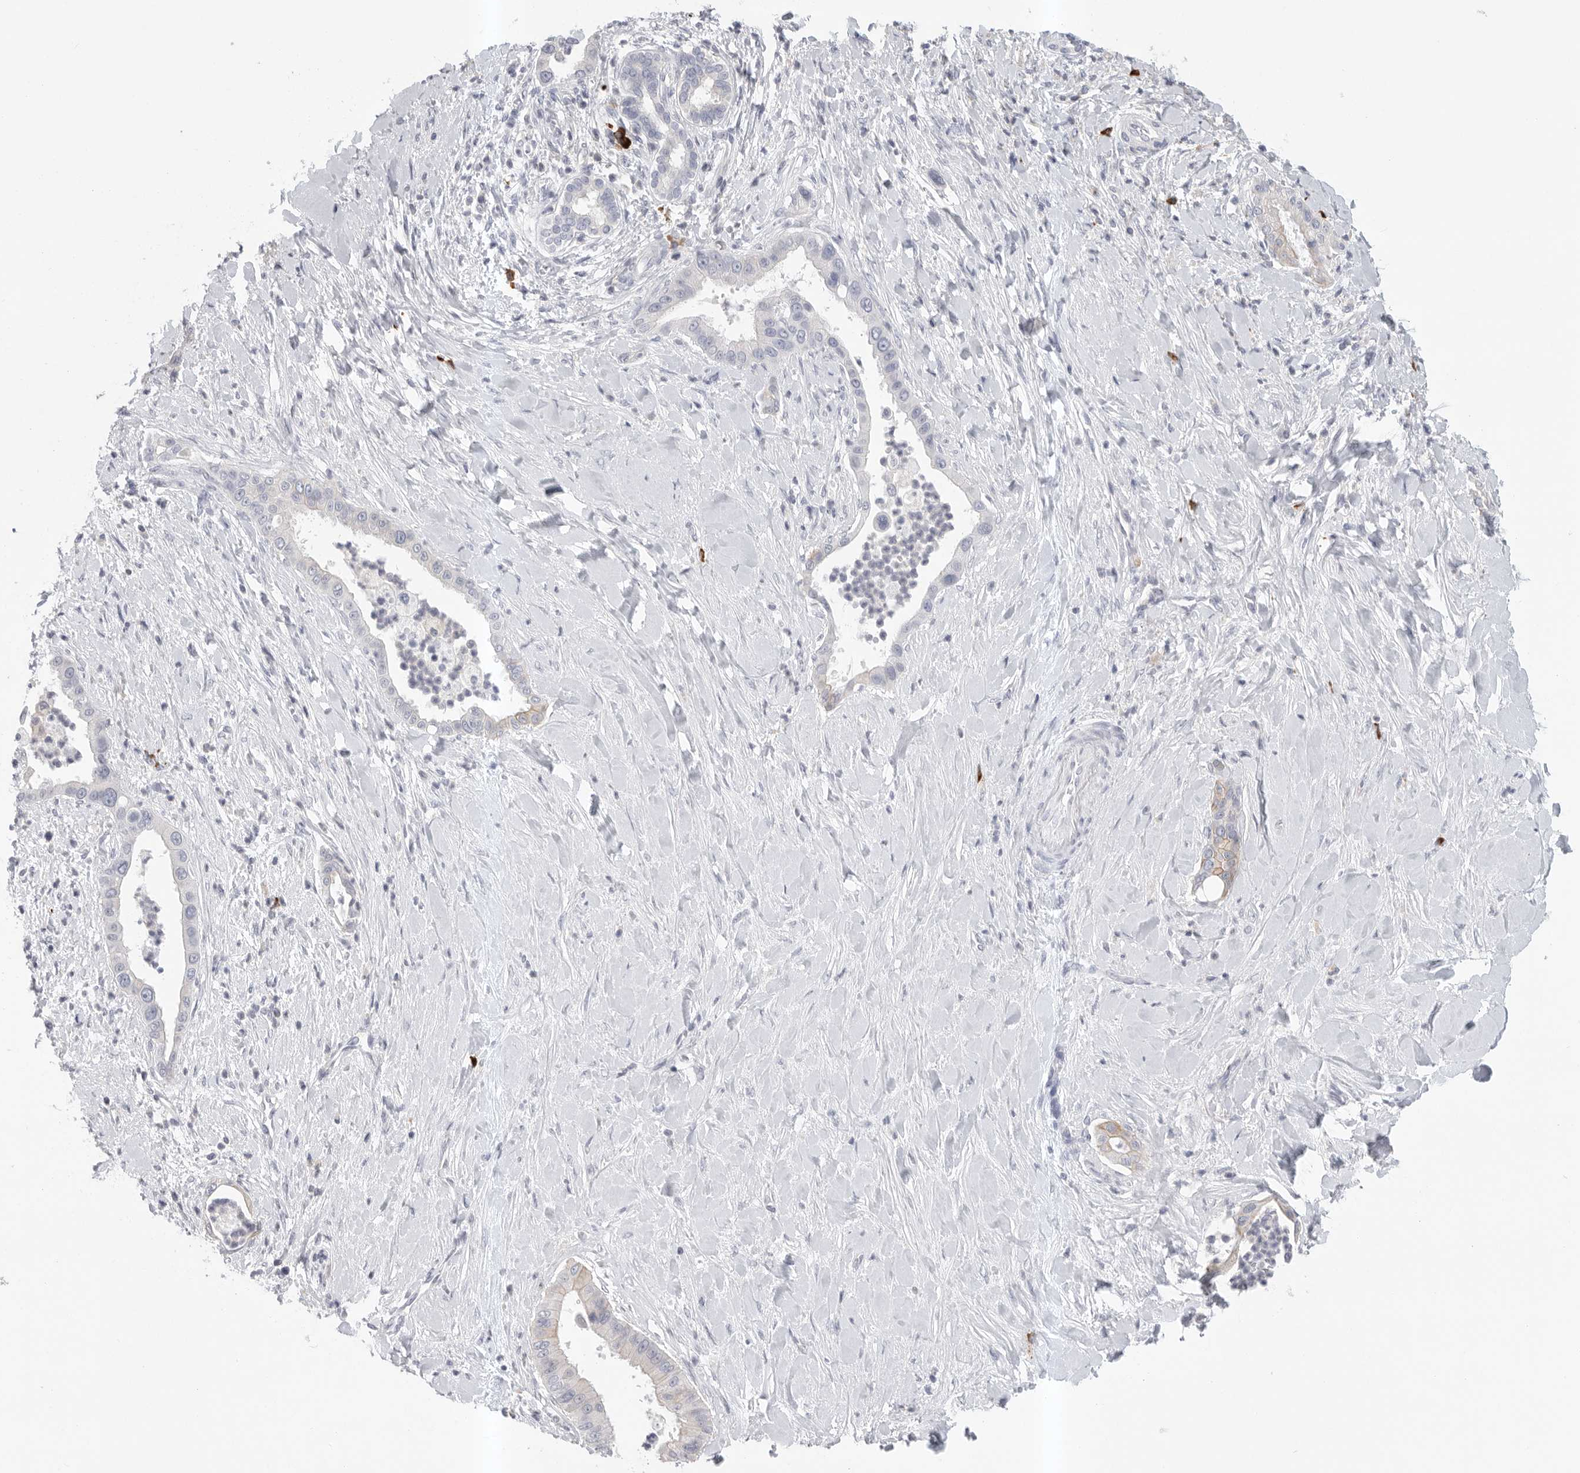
{"staining": {"intensity": "negative", "quantity": "none", "location": "none"}, "tissue": "liver cancer", "cell_type": "Tumor cells", "image_type": "cancer", "snomed": [{"axis": "morphology", "description": "Cholangiocarcinoma"}, {"axis": "topography", "description": "Liver"}], "caption": "A histopathology image of liver cancer stained for a protein demonstrates no brown staining in tumor cells. The staining is performed using DAB (3,3'-diaminobenzidine) brown chromogen with nuclei counter-stained in using hematoxylin.", "gene": "TMEM69", "patient": {"sex": "female", "age": 54}}